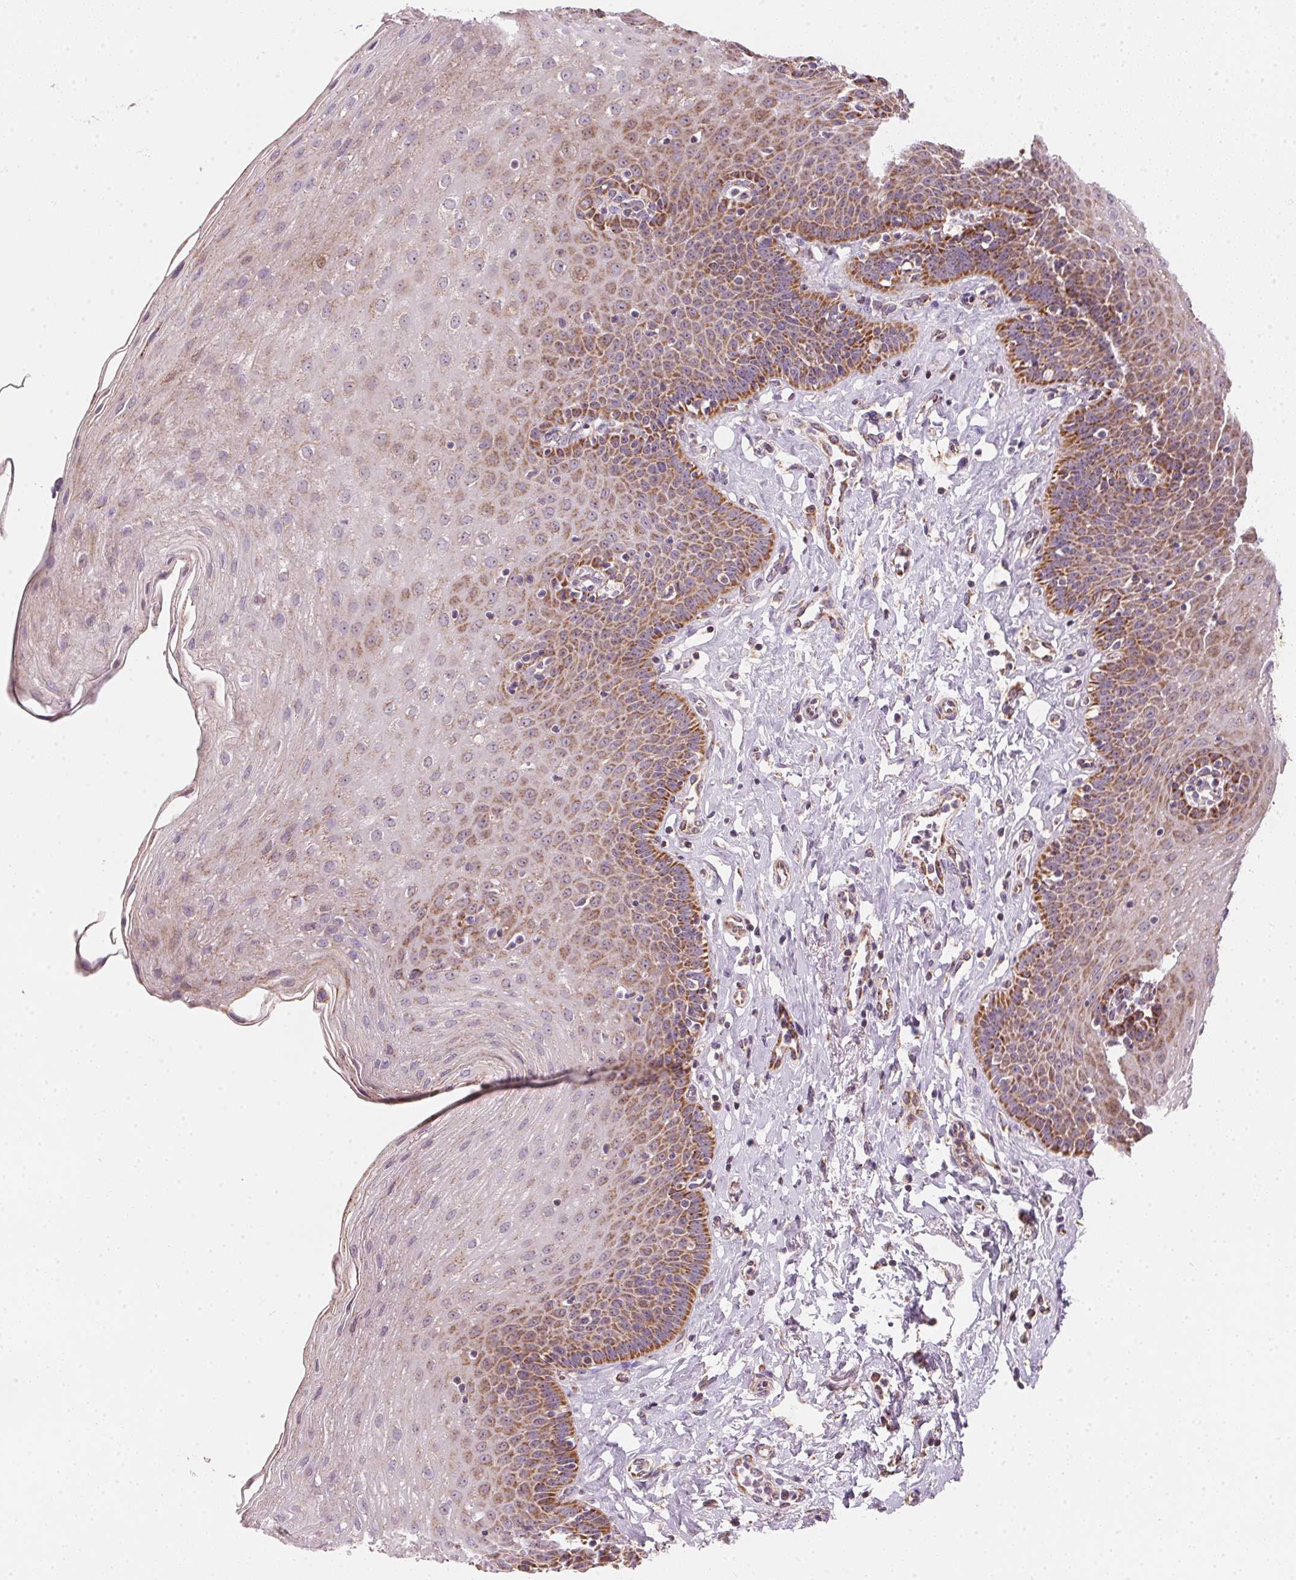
{"staining": {"intensity": "moderate", "quantity": "25%-75%", "location": "cytoplasmic/membranous"}, "tissue": "esophagus", "cell_type": "Squamous epithelial cells", "image_type": "normal", "snomed": [{"axis": "morphology", "description": "Normal tissue, NOS"}, {"axis": "topography", "description": "Esophagus"}], "caption": "Esophagus stained with a brown dye reveals moderate cytoplasmic/membranous positive positivity in about 25%-75% of squamous epithelial cells.", "gene": "COQ7", "patient": {"sex": "female", "age": 81}}